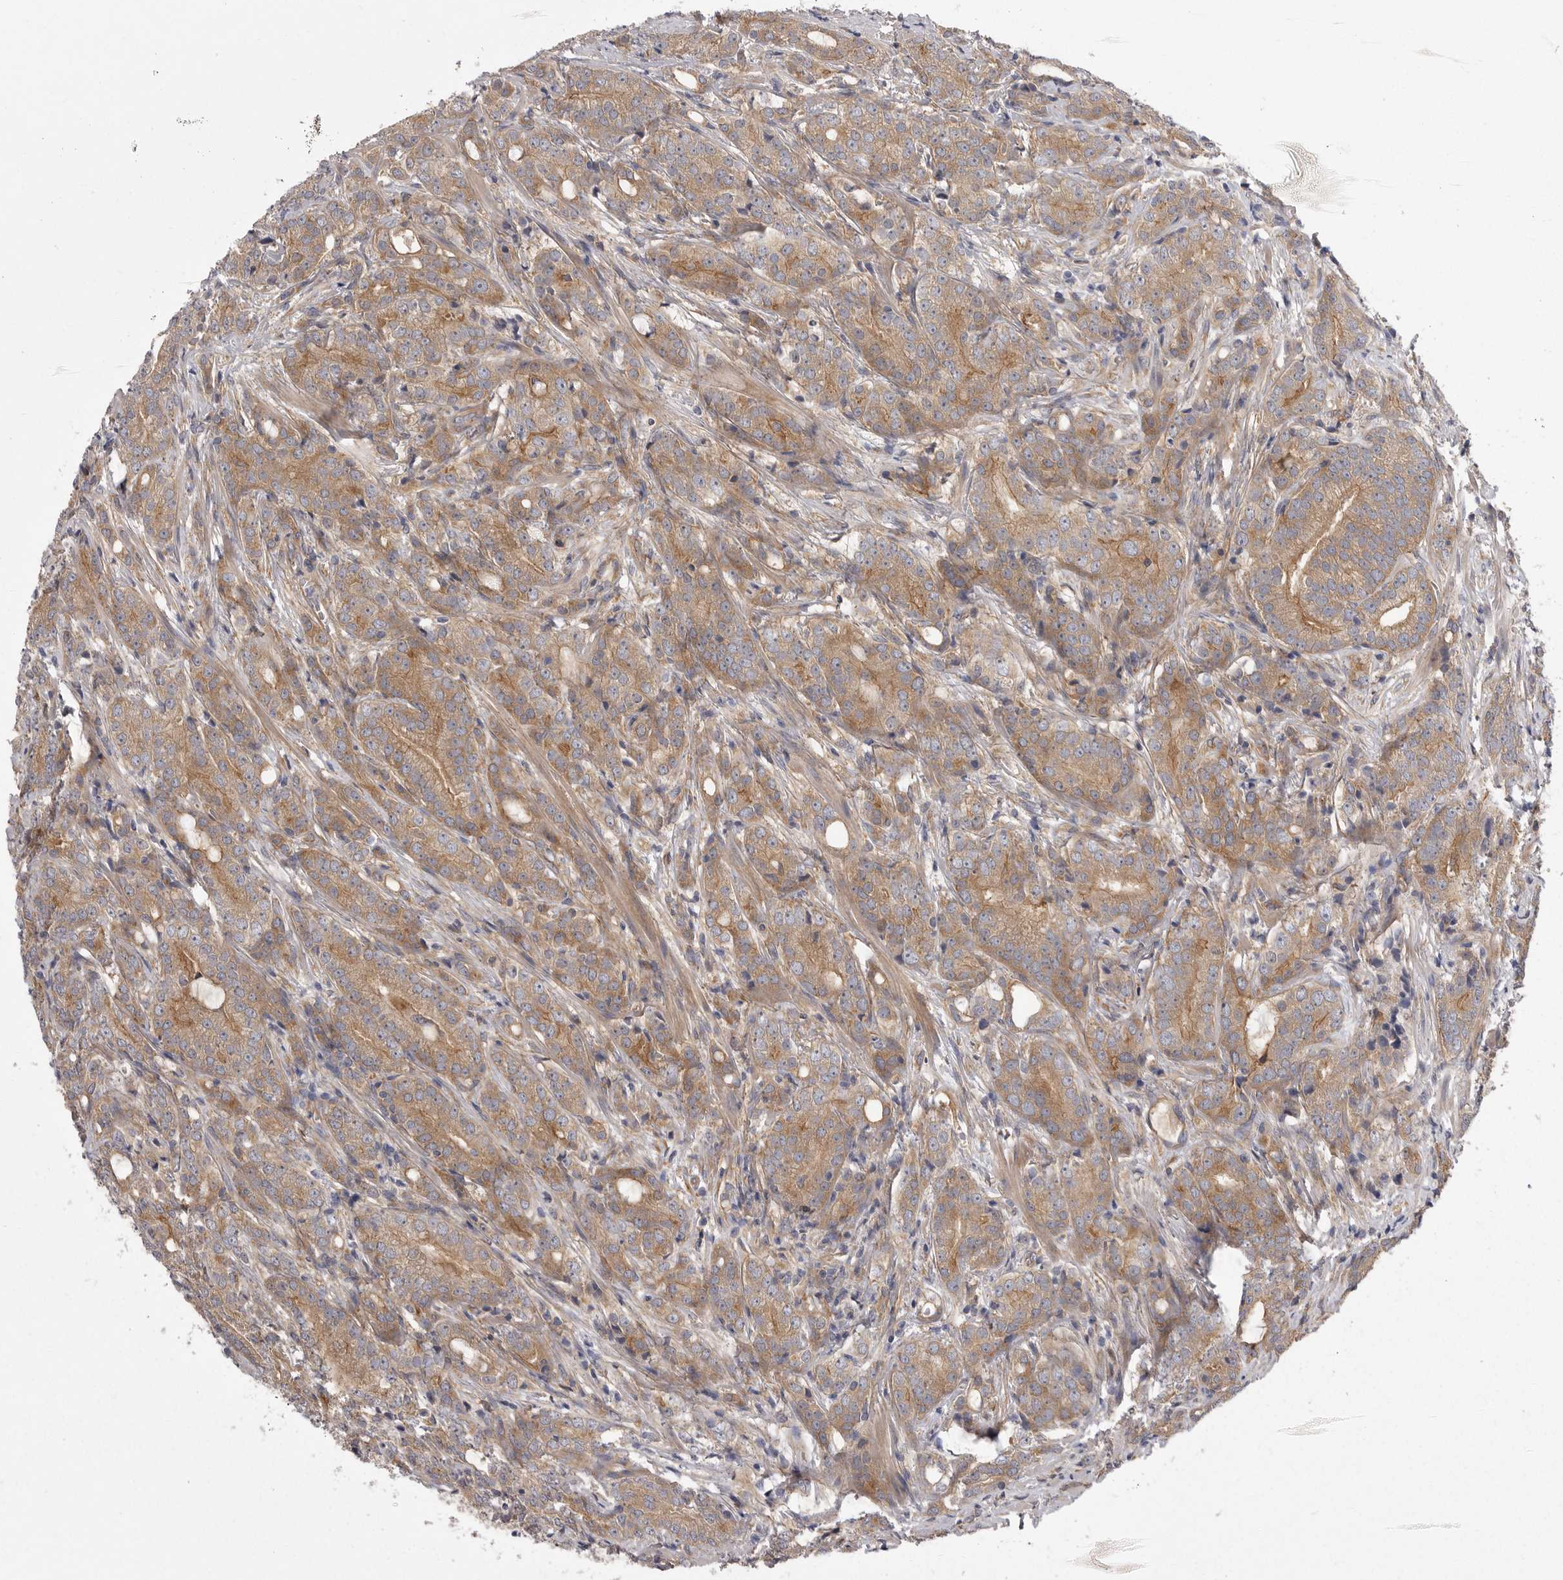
{"staining": {"intensity": "moderate", "quantity": ">75%", "location": "cytoplasmic/membranous"}, "tissue": "prostate cancer", "cell_type": "Tumor cells", "image_type": "cancer", "snomed": [{"axis": "morphology", "description": "Adenocarcinoma, High grade"}, {"axis": "topography", "description": "Prostate"}], "caption": "Adenocarcinoma (high-grade) (prostate) stained for a protein (brown) demonstrates moderate cytoplasmic/membranous positive positivity in approximately >75% of tumor cells.", "gene": "OSBPL9", "patient": {"sex": "male", "age": 57}}